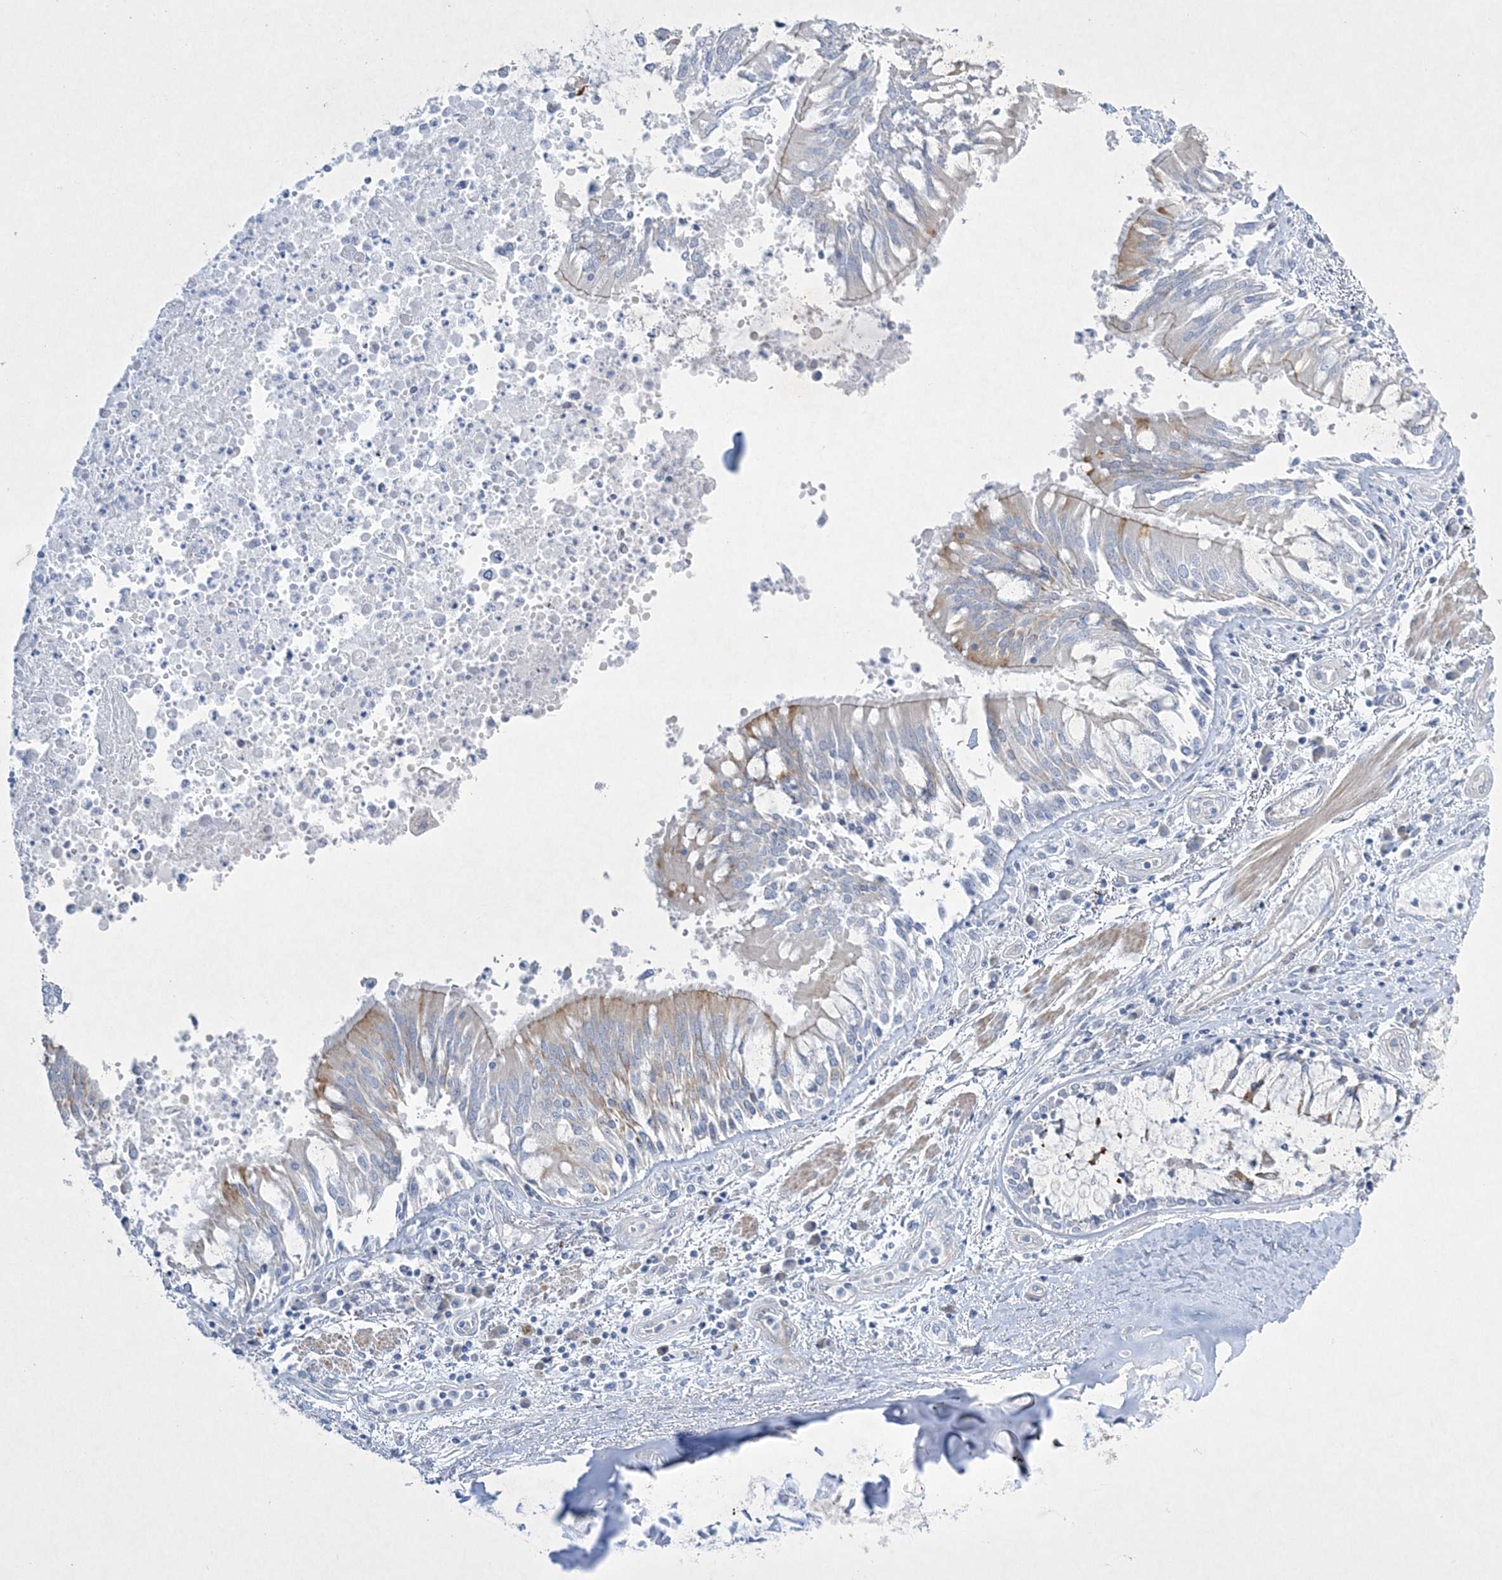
{"staining": {"intensity": "negative", "quantity": "none", "location": "none"}, "tissue": "adipose tissue", "cell_type": "Adipocytes", "image_type": "normal", "snomed": [{"axis": "morphology", "description": "Normal tissue, NOS"}, {"axis": "topography", "description": "Cartilage tissue"}, {"axis": "topography", "description": "Bronchus"}, {"axis": "topography", "description": "Lung"}, {"axis": "topography", "description": "Peripheral nerve tissue"}], "caption": "Adipose tissue stained for a protein using immunohistochemistry demonstrates no positivity adipocytes.", "gene": "FARSB", "patient": {"sex": "female", "age": 49}}